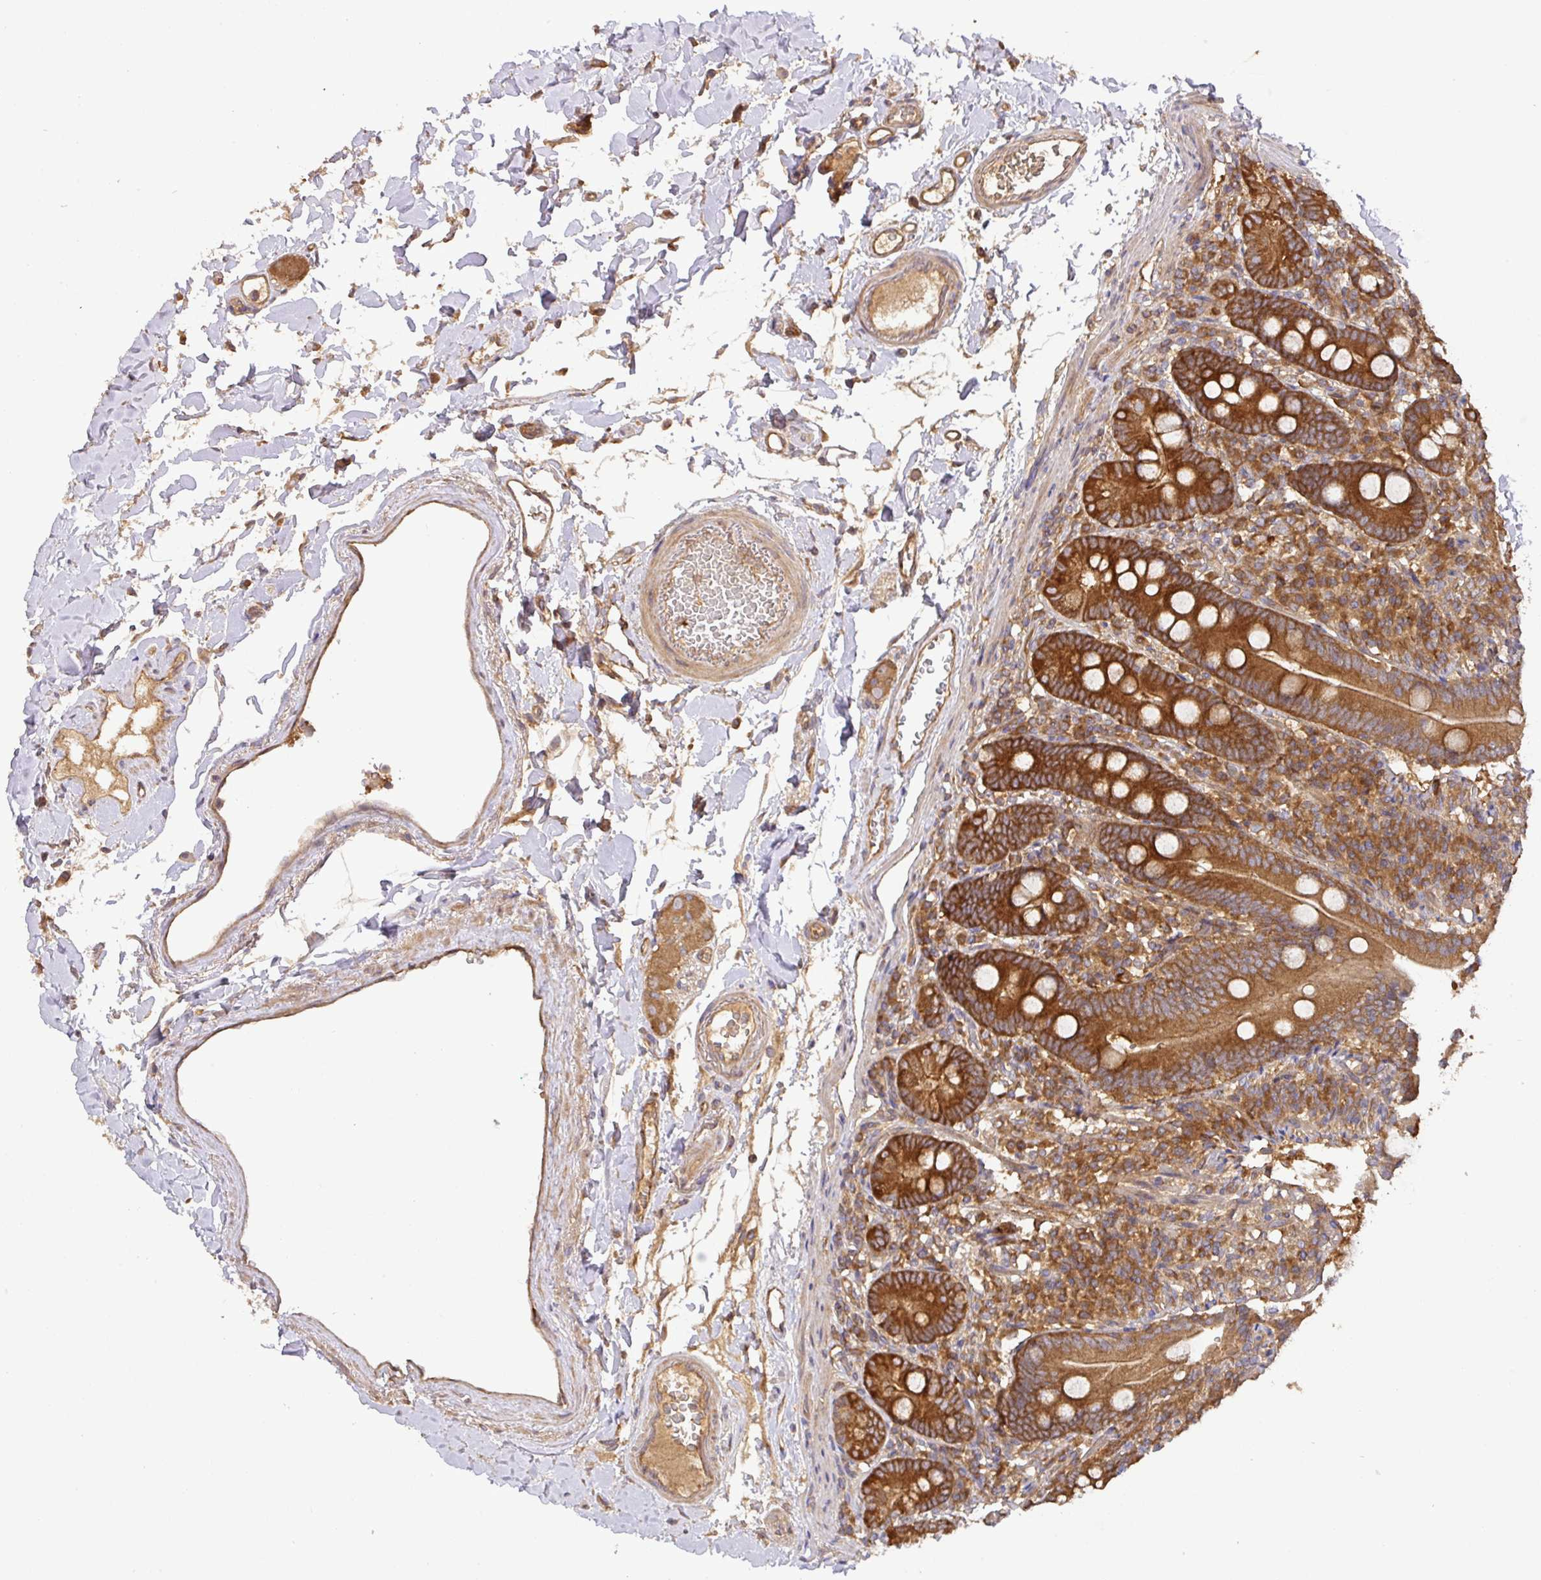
{"staining": {"intensity": "strong", "quantity": "25%-75%", "location": "cytoplasmic/membranous"}, "tissue": "duodenum", "cell_type": "Glandular cells", "image_type": "normal", "snomed": [{"axis": "morphology", "description": "Normal tissue, NOS"}, {"axis": "topography", "description": "Duodenum"}], "caption": "Strong cytoplasmic/membranous positivity is seen in approximately 25%-75% of glandular cells in benign duodenum.", "gene": "GSPT1", "patient": {"sex": "female", "age": 67}}